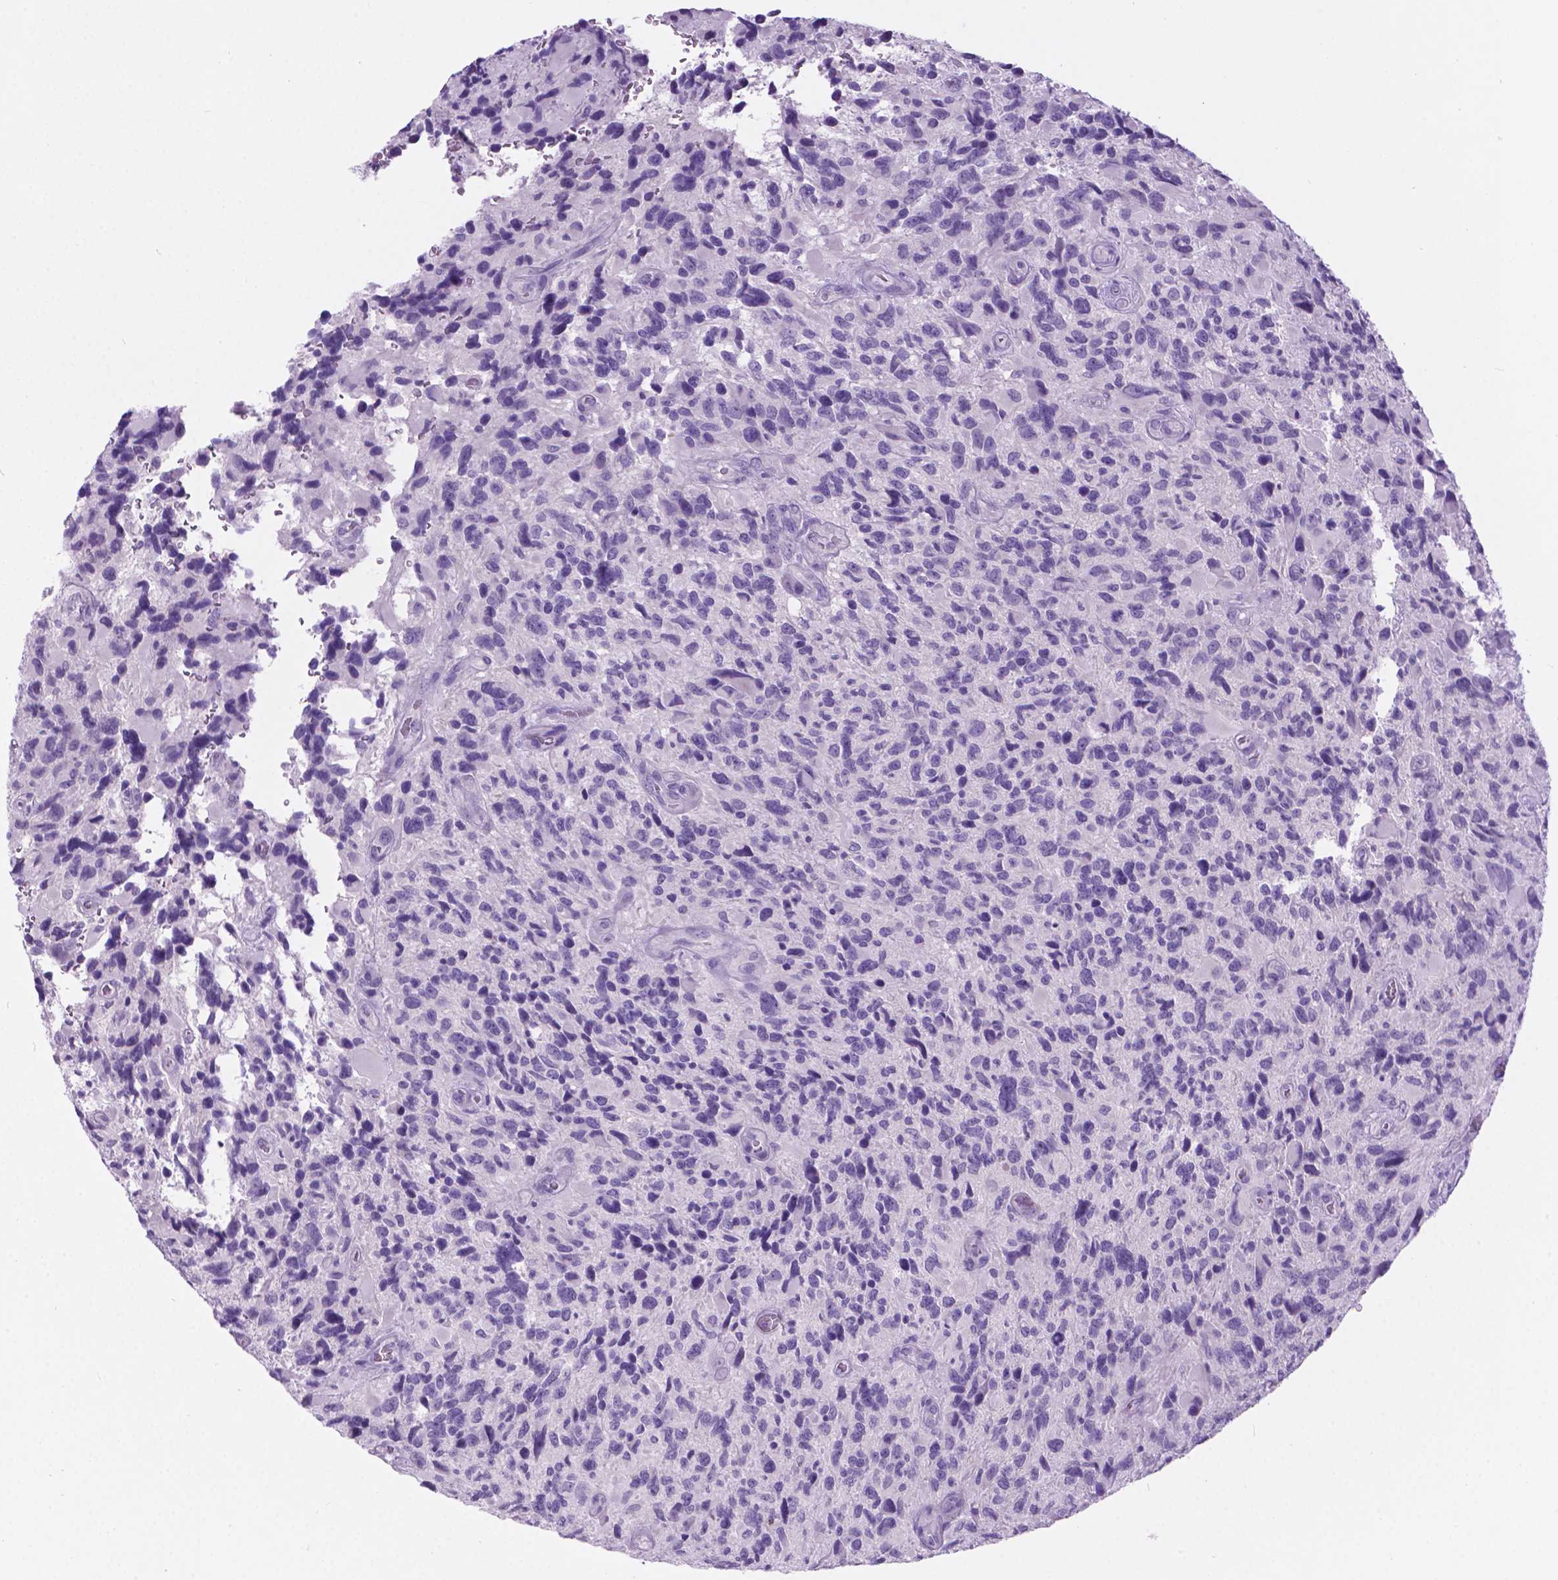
{"staining": {"intensity": "negative", "quantity": "none", "location": "none"}, "tissue": "glioma", "cell_type": "Tumor cells", "image_type": "cancer", "snomed": [{"axis": "morphology", "description": "Glioma, malignant, High grade"}, {"axis": "topography", "description": "Brain"}], "caption": "Malignant glioma (high-grade) stained for a protein using immunohistochemistry (IHC) exhibits no positivity tumor cells.", "gene": "ARMS2", "patient": {"sex": "male", "age": 46}}